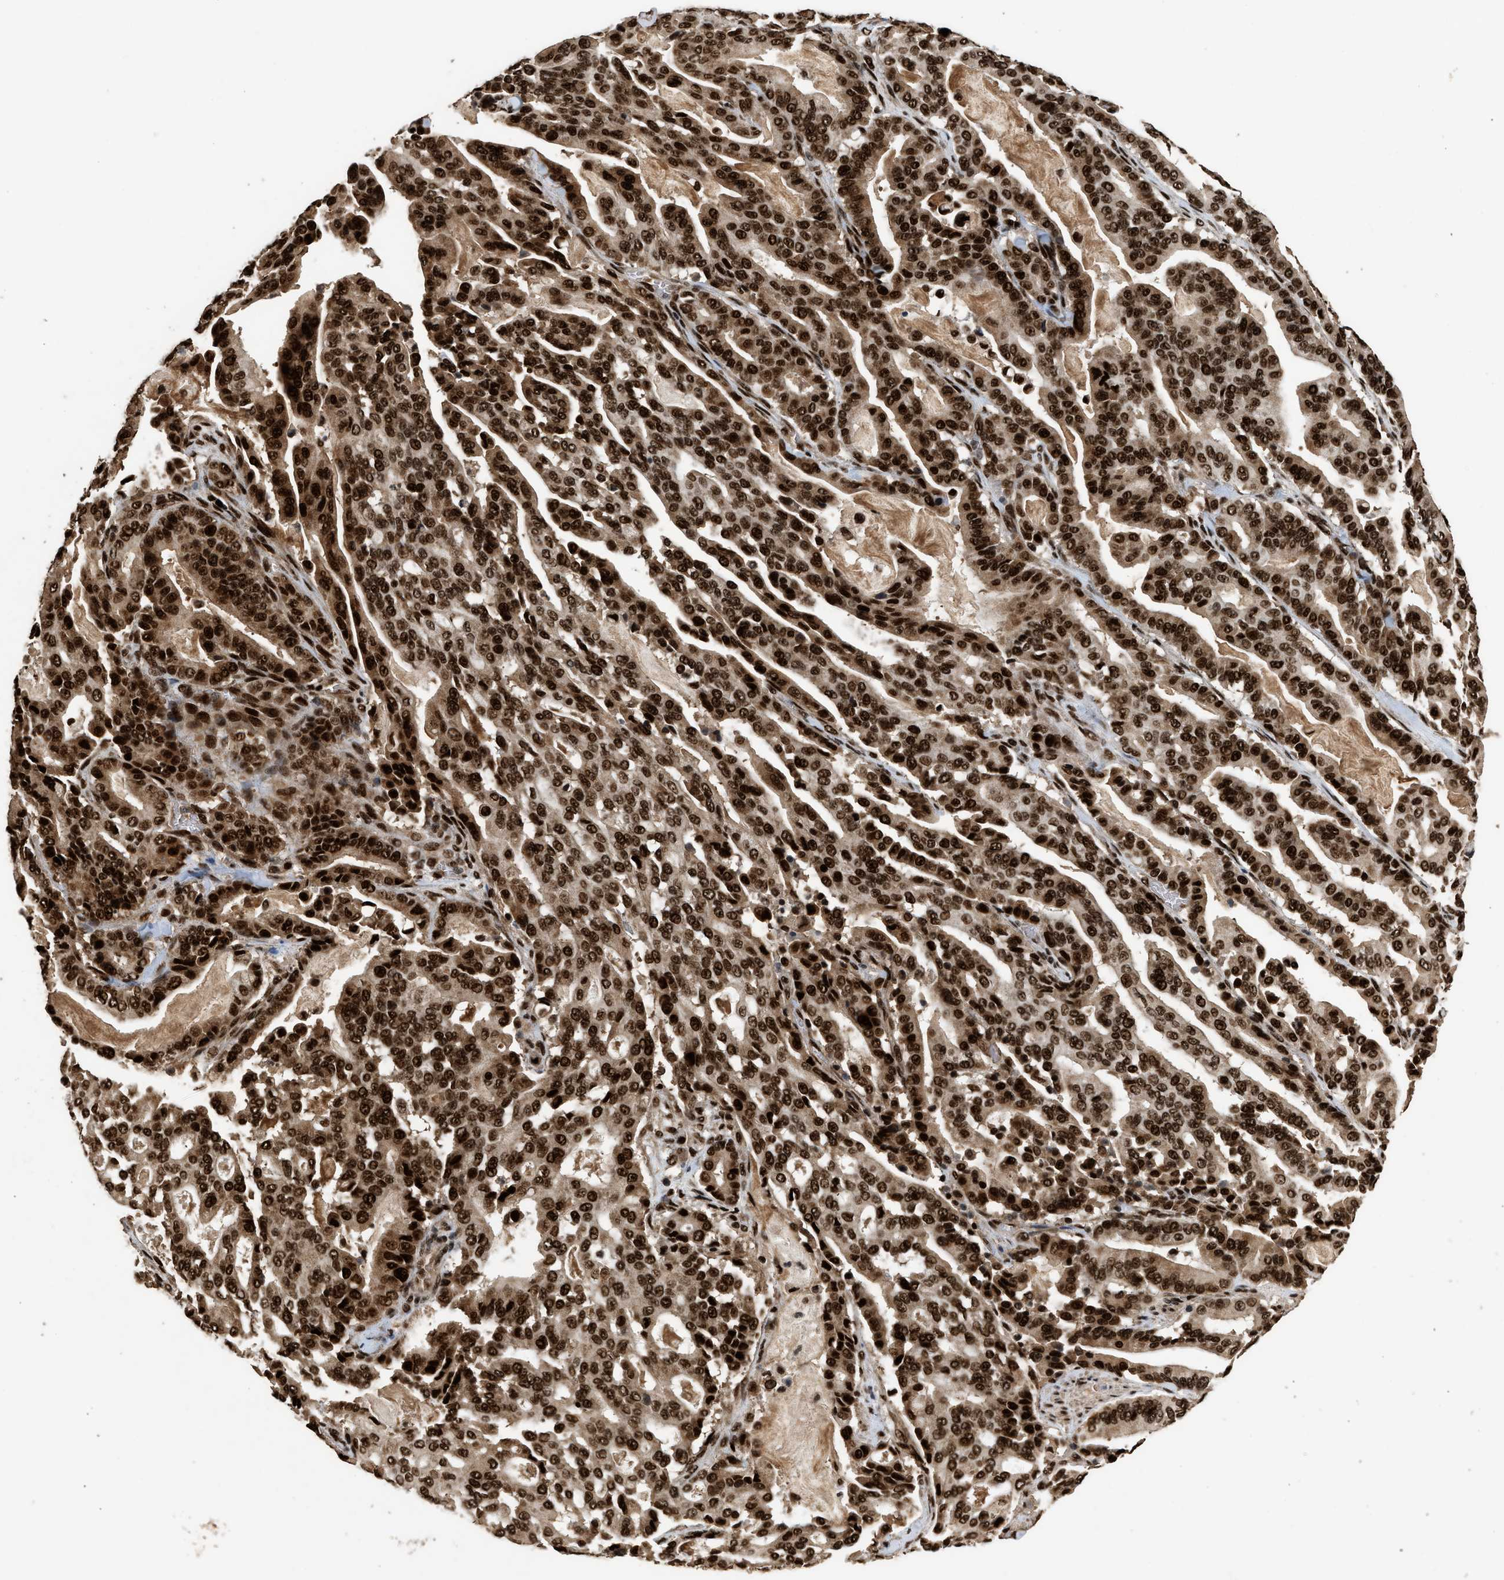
{"staining": {"intensity": "strong", "quantity": ">75%", "location": "cytoplasmic/membranous,nuclear"}, "tissue": "pancreatic cancer", "cell_type": "Tumor cells", "image_type": "cancer", "snomed": [{"axis": "morphology", "description": "Adenocarcinoma, NOS"}, {"axis": "topography", "description": "Pancreas"}], "caption": "DAB (3,3'-diaminobenzidine) immunohistochemical staining of human pancreatic cancer displays strong cytoplasmic/membranous and nuclear protein positivity in about >75% of tumor cells.", "gene": "PPP4R3B", "patient": {"sex": "male", "age": 63}}